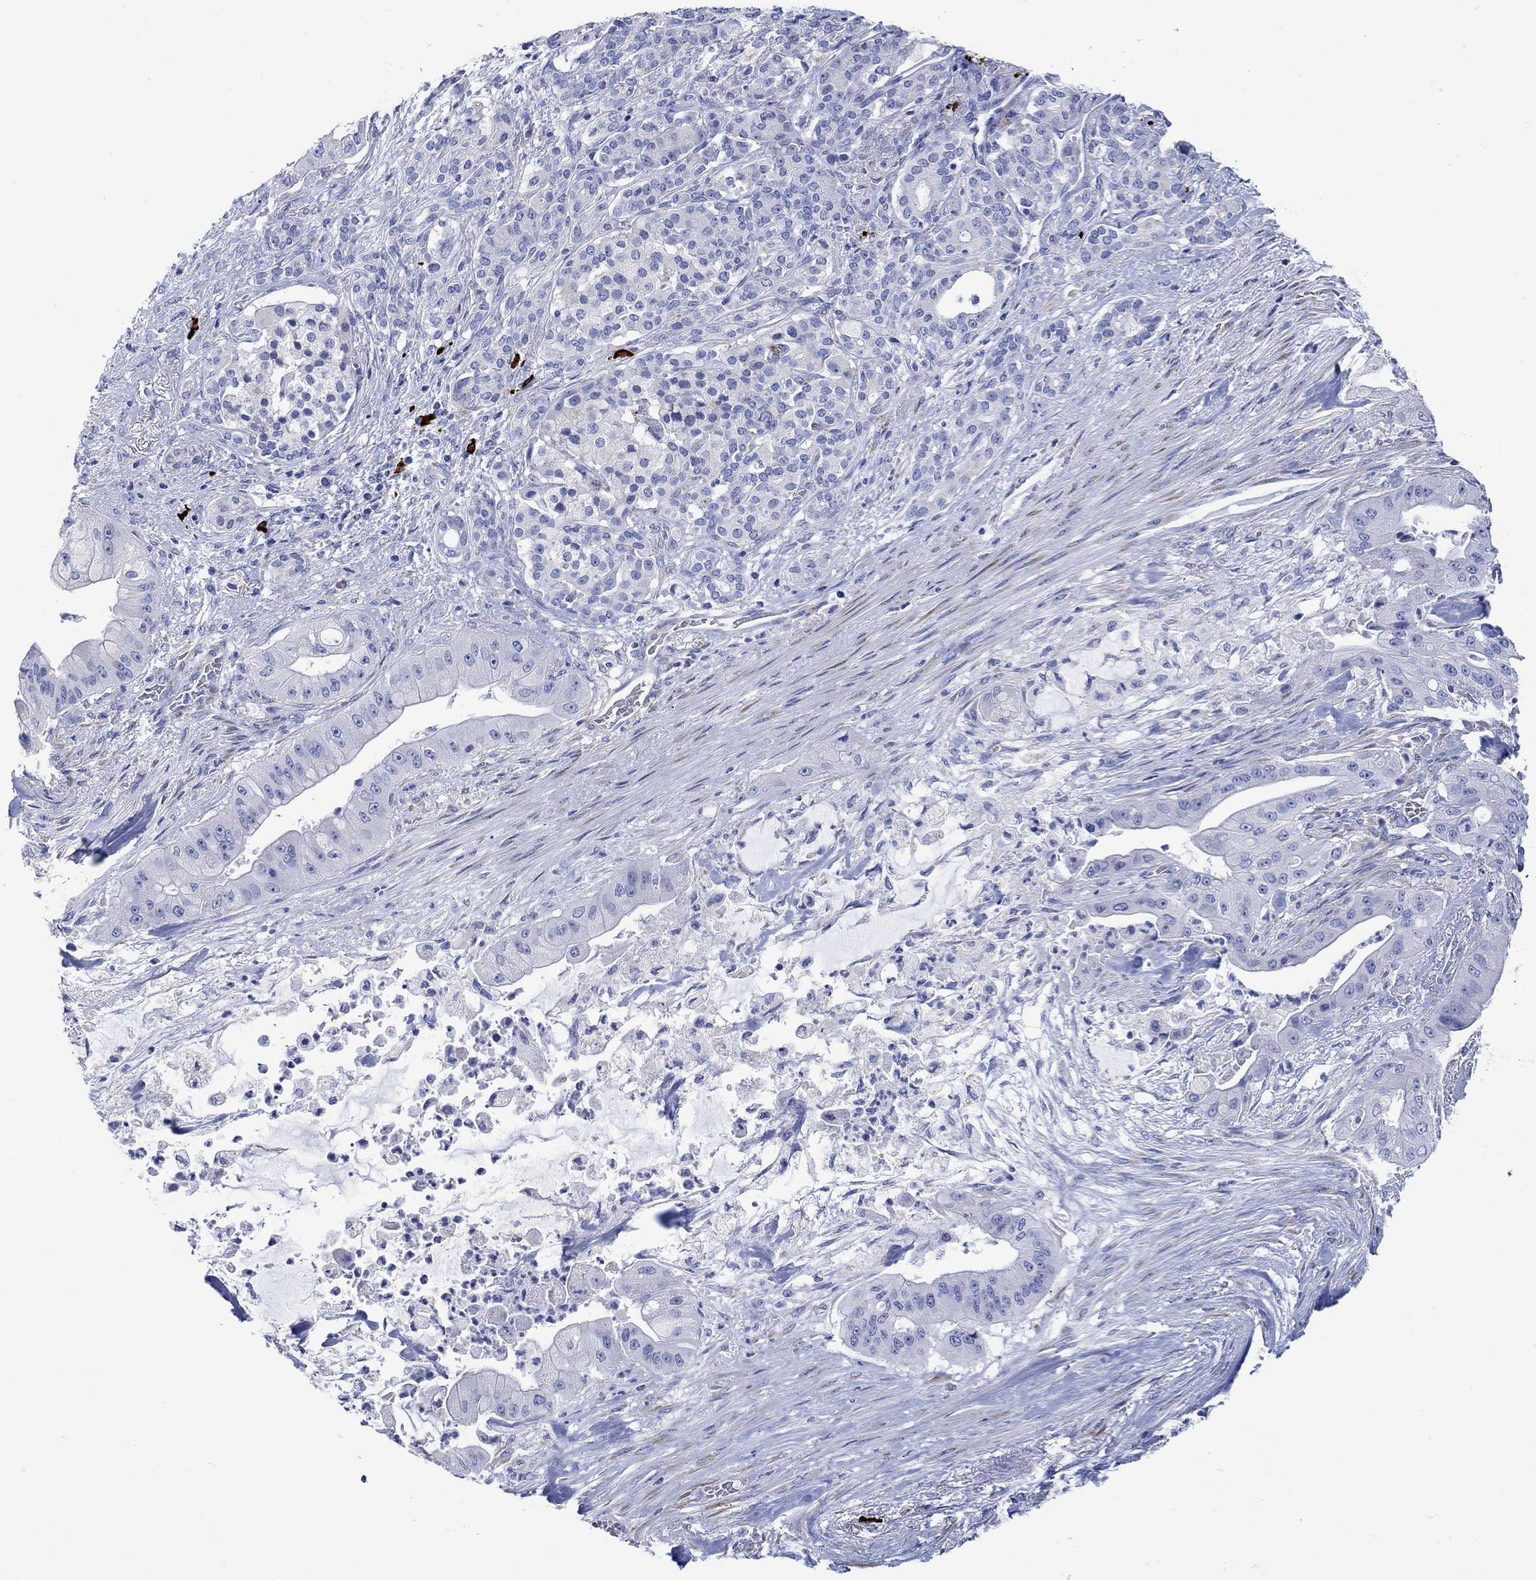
{"staining": {"intensity": "negative", "quantity": "none", "location": "none"}, "tissue": "pancreatic cancer", "cell_type": "Tumor cells", "image_type": "cancer", "snomed": [{"axis": "morphology", "description": "Normal tissue, NOS"}, {"axis": "morphology", "description": "Inflammation, NOS"}, {"axis": "morphology", "description": "Adenocarcinoma, NOS"}, {"axis": "topography", "description": "Pancreas"}], "caption": "Immunohistochemical staining of pancreatic cancer (adenocarcinoma) demonstrates no significant staining in tumor cells.", "gene": "P2RY6", "patient": {"sex": "male", "age": 57}}